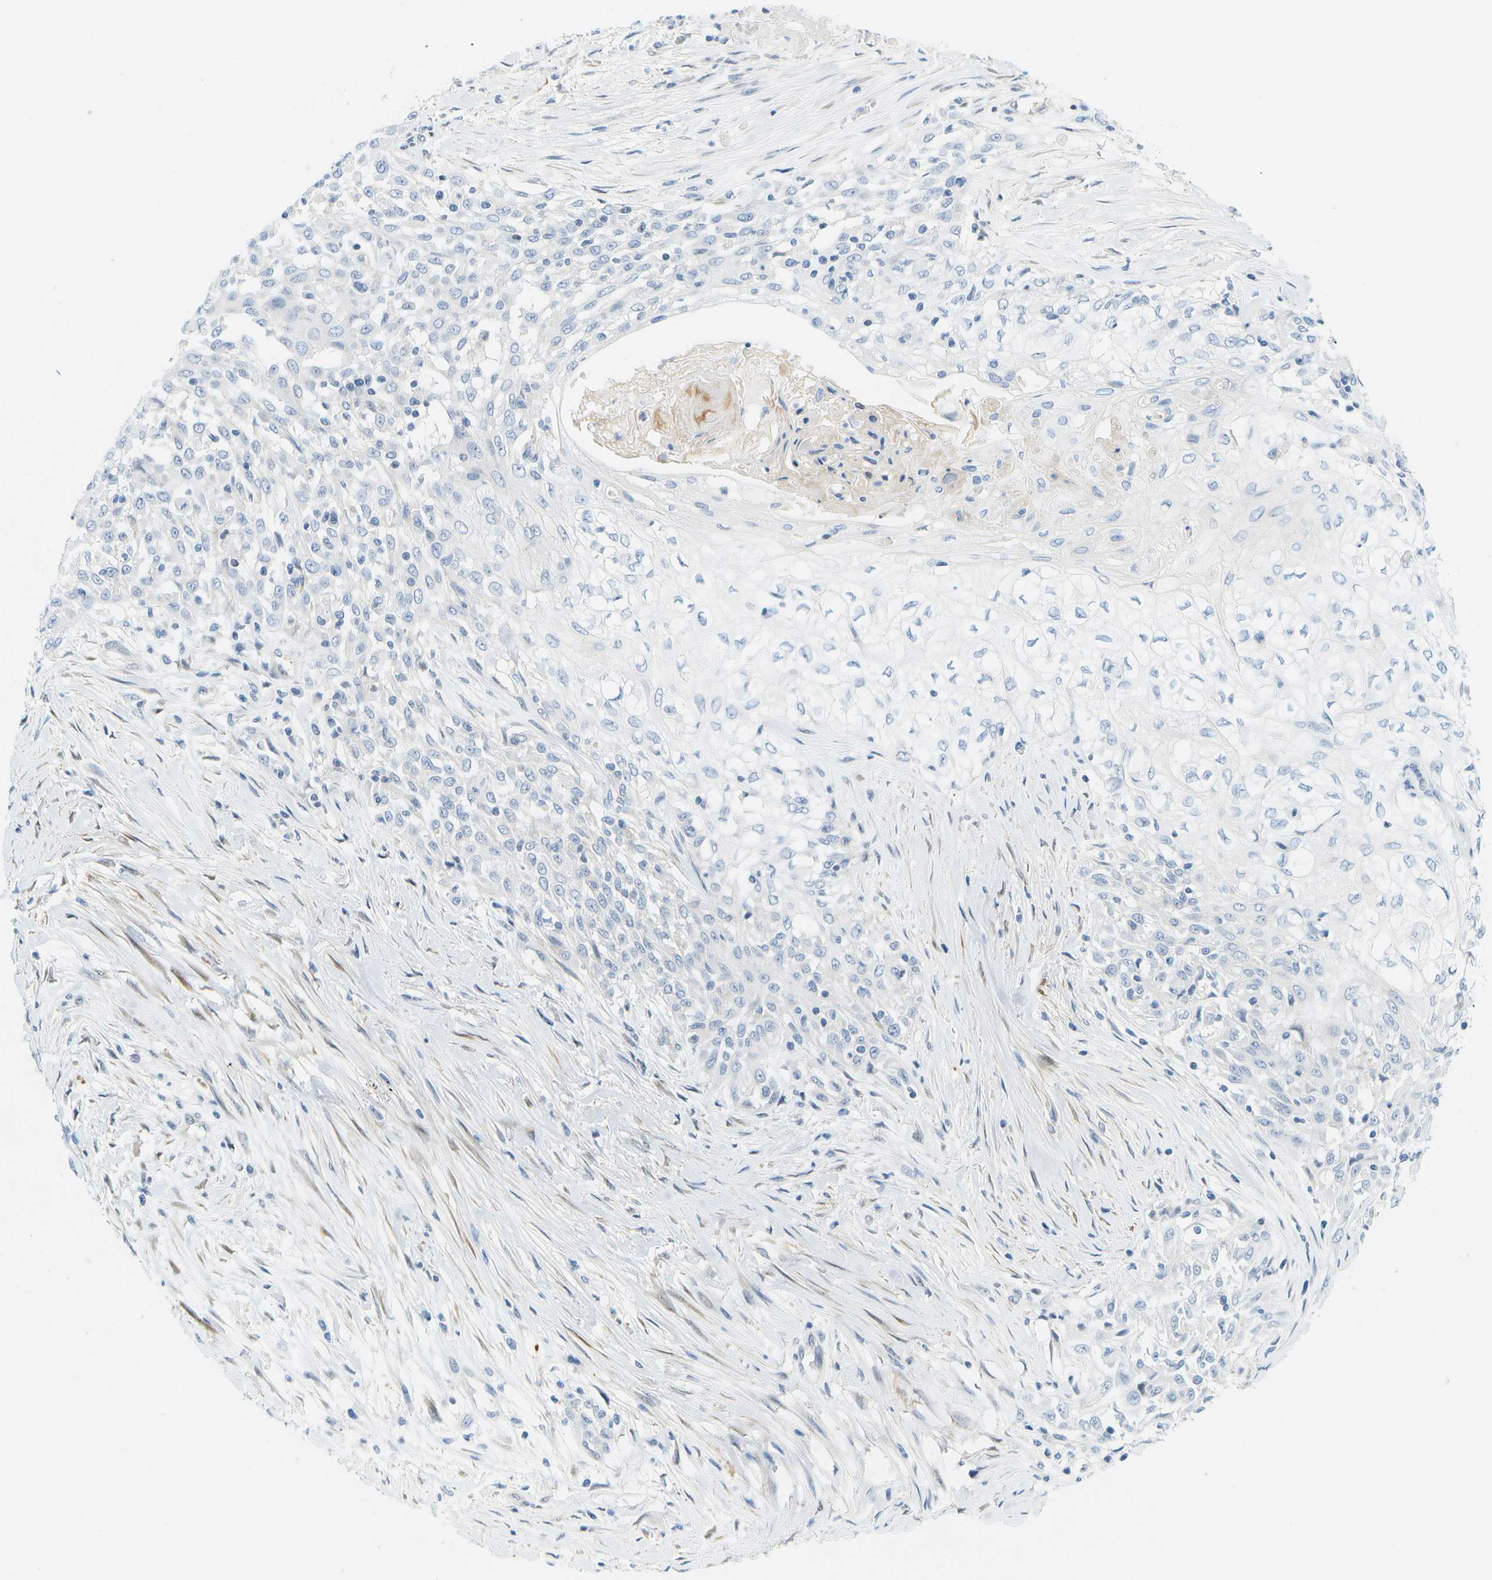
{"staining": {"intensity": "negative", "quantity": "none", "location": "none"}, "tissue": "skin cancer", "cell_type": "Tumor cells", "image_type": "cancer", "snomed": [{"axis": "morphology", "description": "Squamous cell carcinoma, NOS"}, {"axis": "morphology", "description": "Squamous cell carcinoma, metastatic, NOS"}, {"axis": "topography", "description": "Skin"}, {"axis": "topography", "description": "Lymph node"}], "caption": "This histopathology image is of skin cancer (metastatic squamous cell carcinoma) stained with IHC to label a protein in brown with the nuclei are counter-stained blue. There is no positivity in tumor cells. The staining was performed using DAB (3,3'-diaminobenzidine) to visualize the protein expression in brown, while the nuclei were stained in blue with hematoxylin (Magnification: 20x).", "gene": "CUL9", "patient": {"sex": "male", "age": 75}}